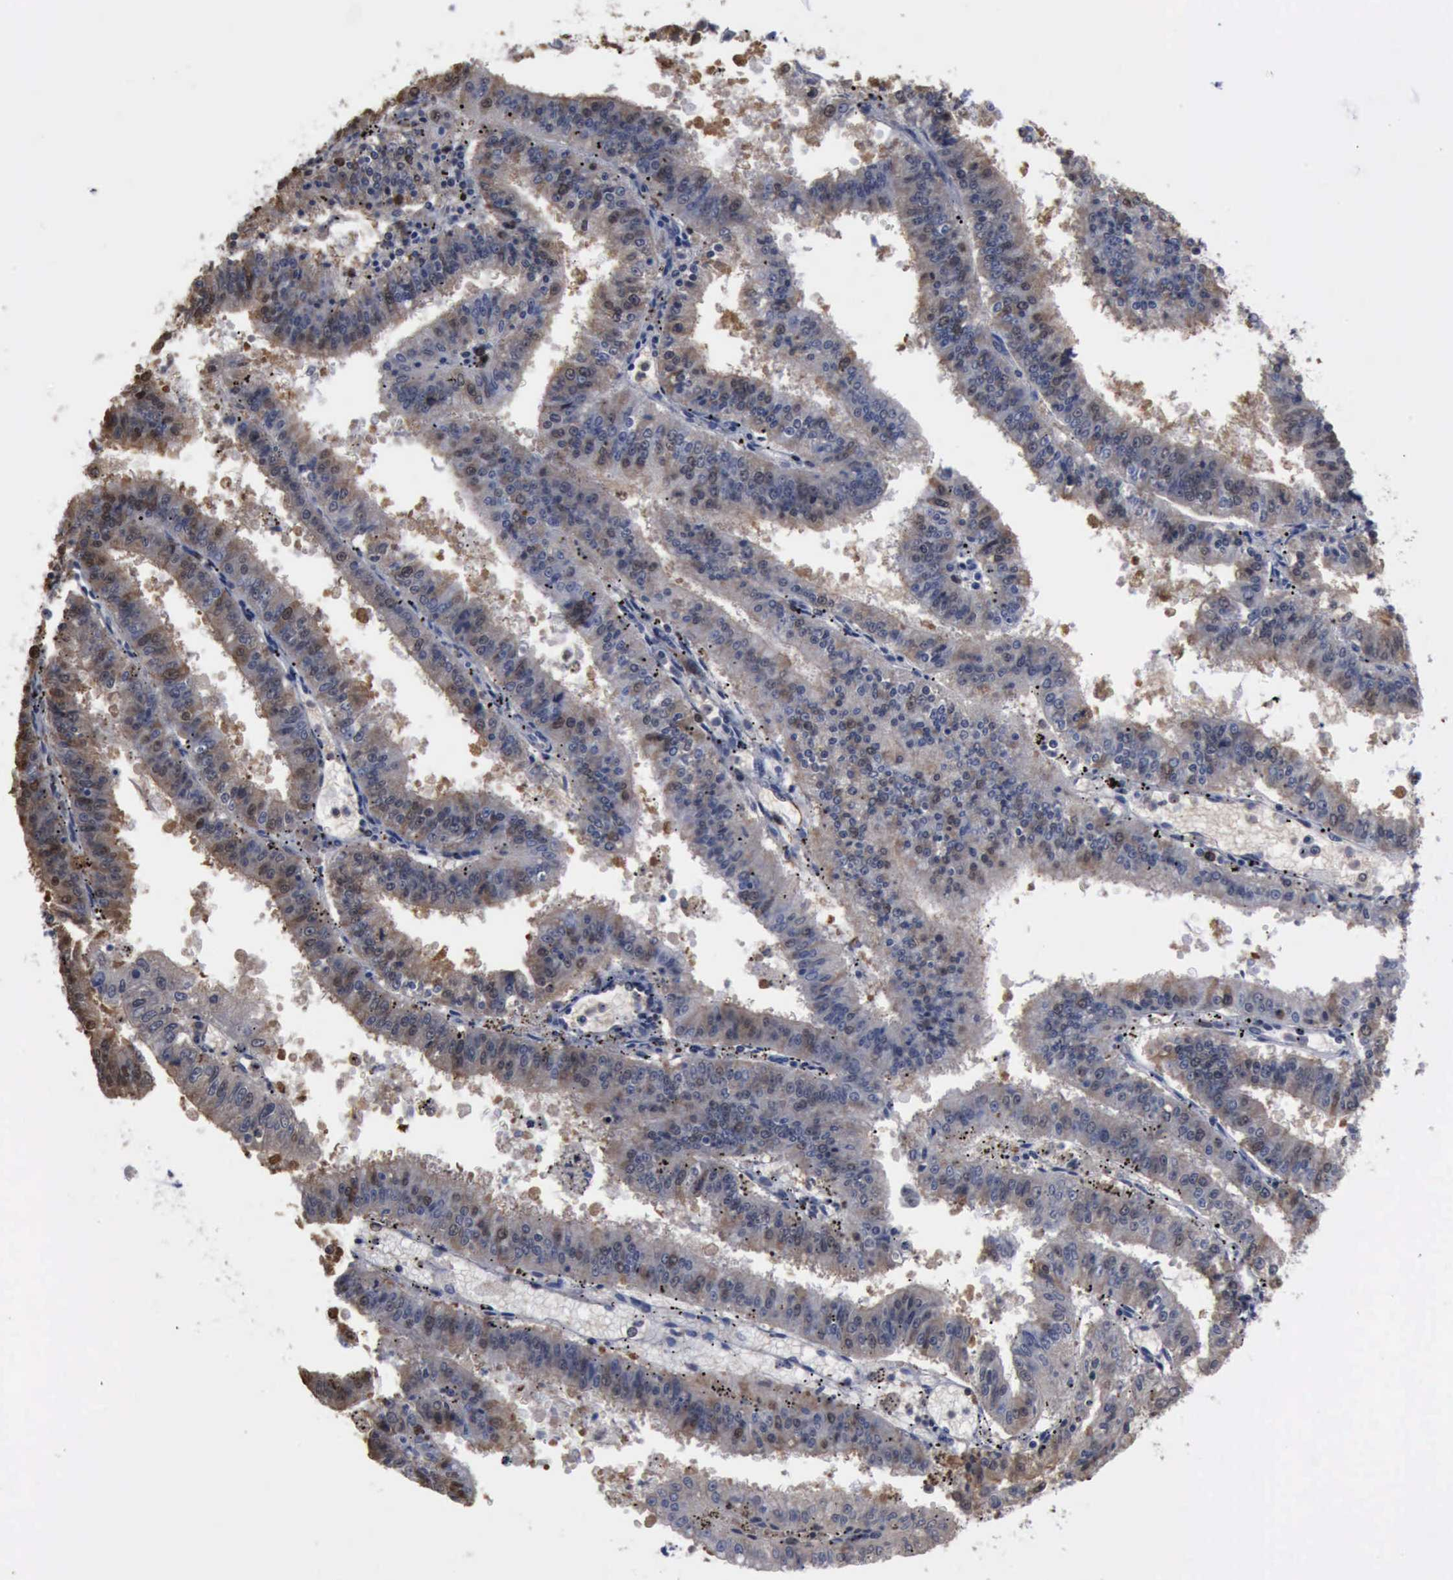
{"staining": {"intensity": "weak", "quantity": "<25%", "location": "nuclear"}, "tissue": "endometrial cancer", "cell_type": "Tumor cells", "image_type": "cancer", "snomed": [{"axis": "morphology", "description": "Adenocarcinoma, NOS"}, {"axis": "topography", "description": "Endometrium"}], "caption": "Endometrial adenocarcinoma was stained to show a protein in brown. There is no significant staining in tumor cells.", "gene": "PCNA", "patient": {"sex": "female", "age": 66}}